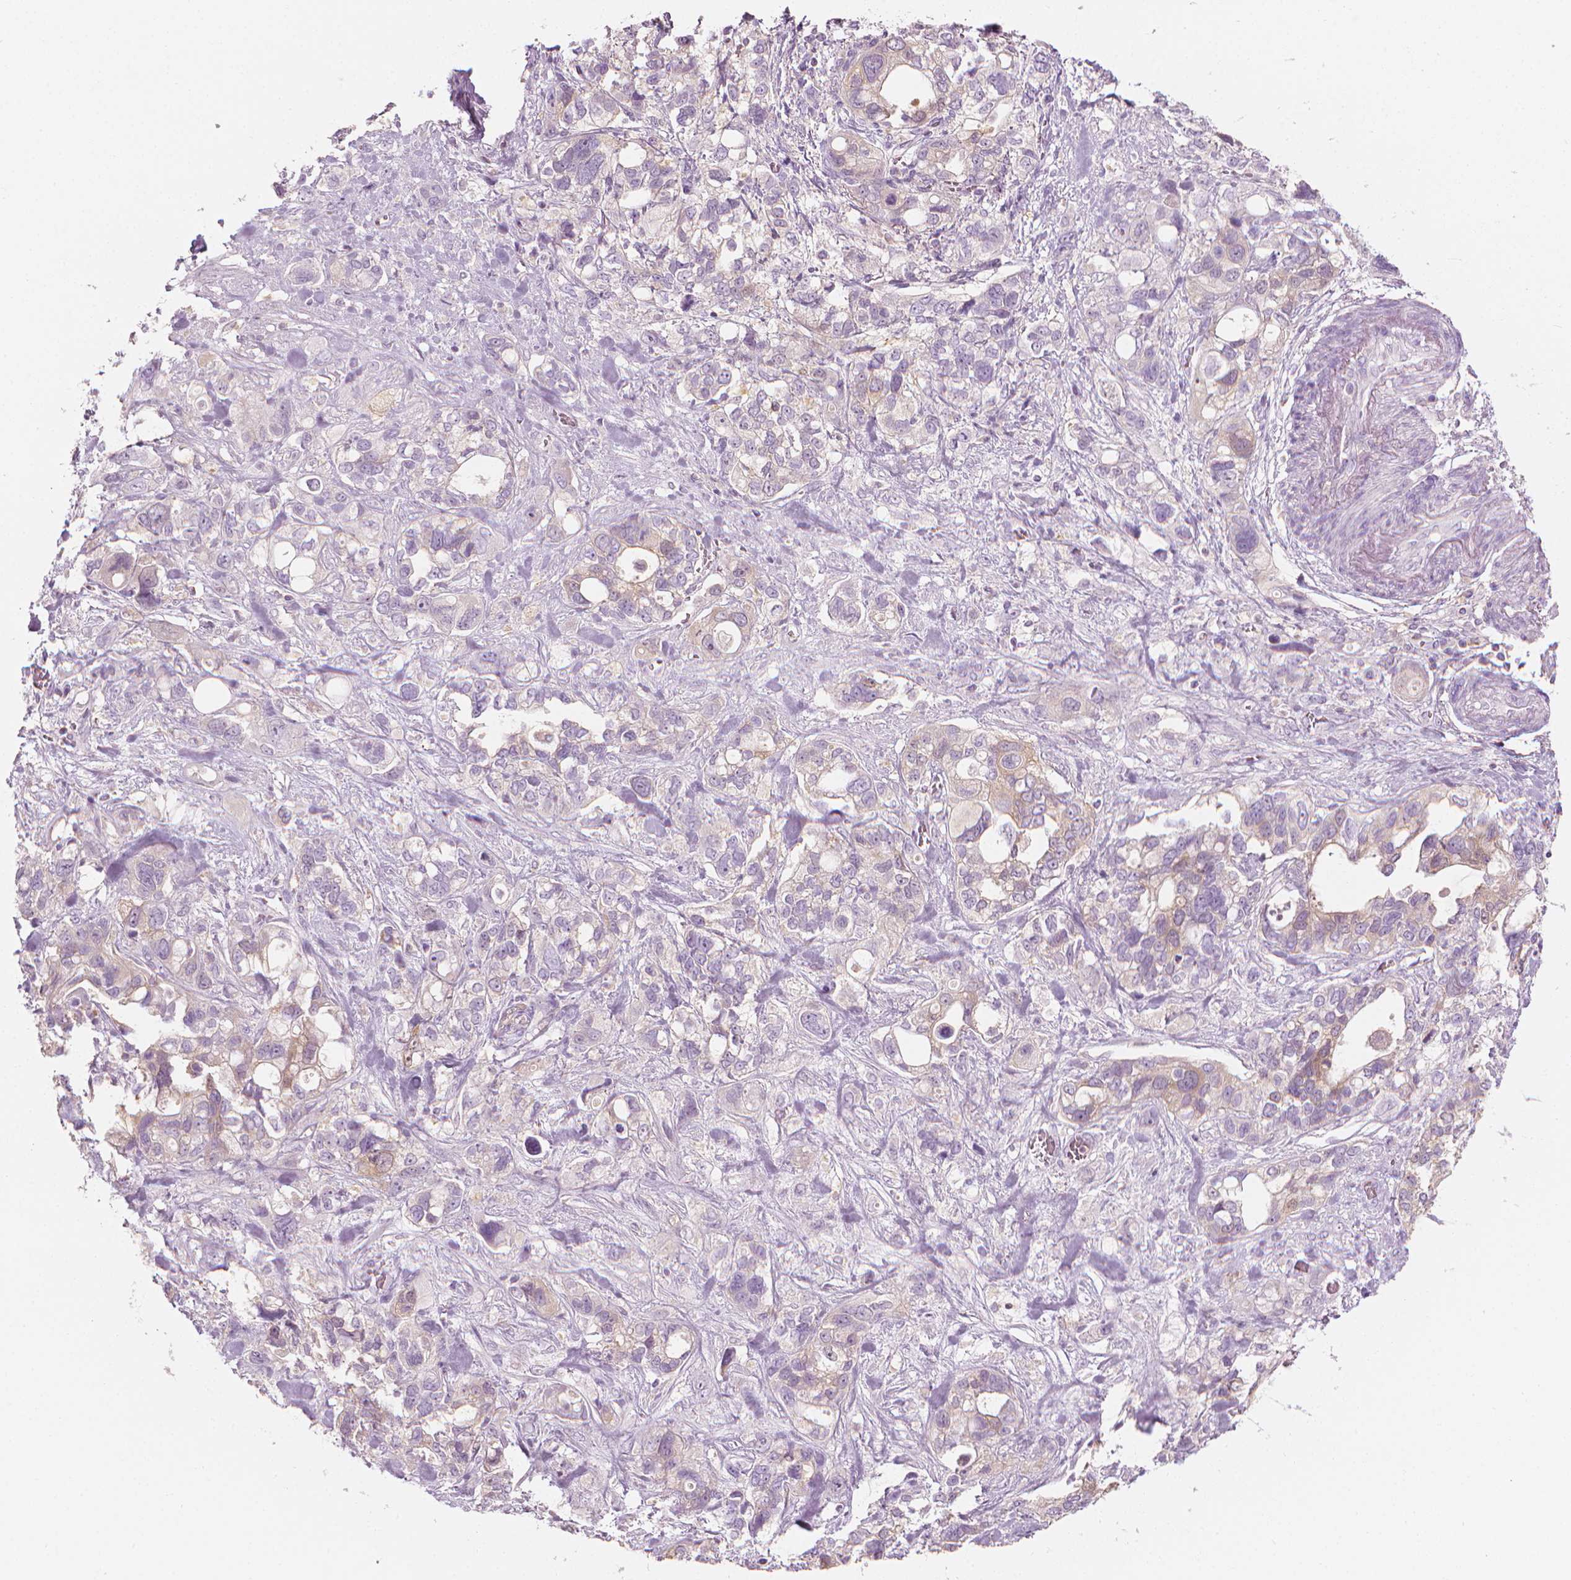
{"staining": {"intensity": "weak", "quantity": "<25%", "location": "cytoplasmic/membranous"}, "tissue": "stomach cancer", "cell_type": "Tumor cells", "image_type": "cancer", "snomed": [{"axis": "morphology", "description": "Adenocarcinoma, NOS"}, {"axis": "topography", "description": "Stomach, upper"}], "caption": "Micrograph shows no protein positivity in tumor cells of stomach cancer tissue.", "gene": "SHMT1", "patient": {"sex": "female", "age": 81}}